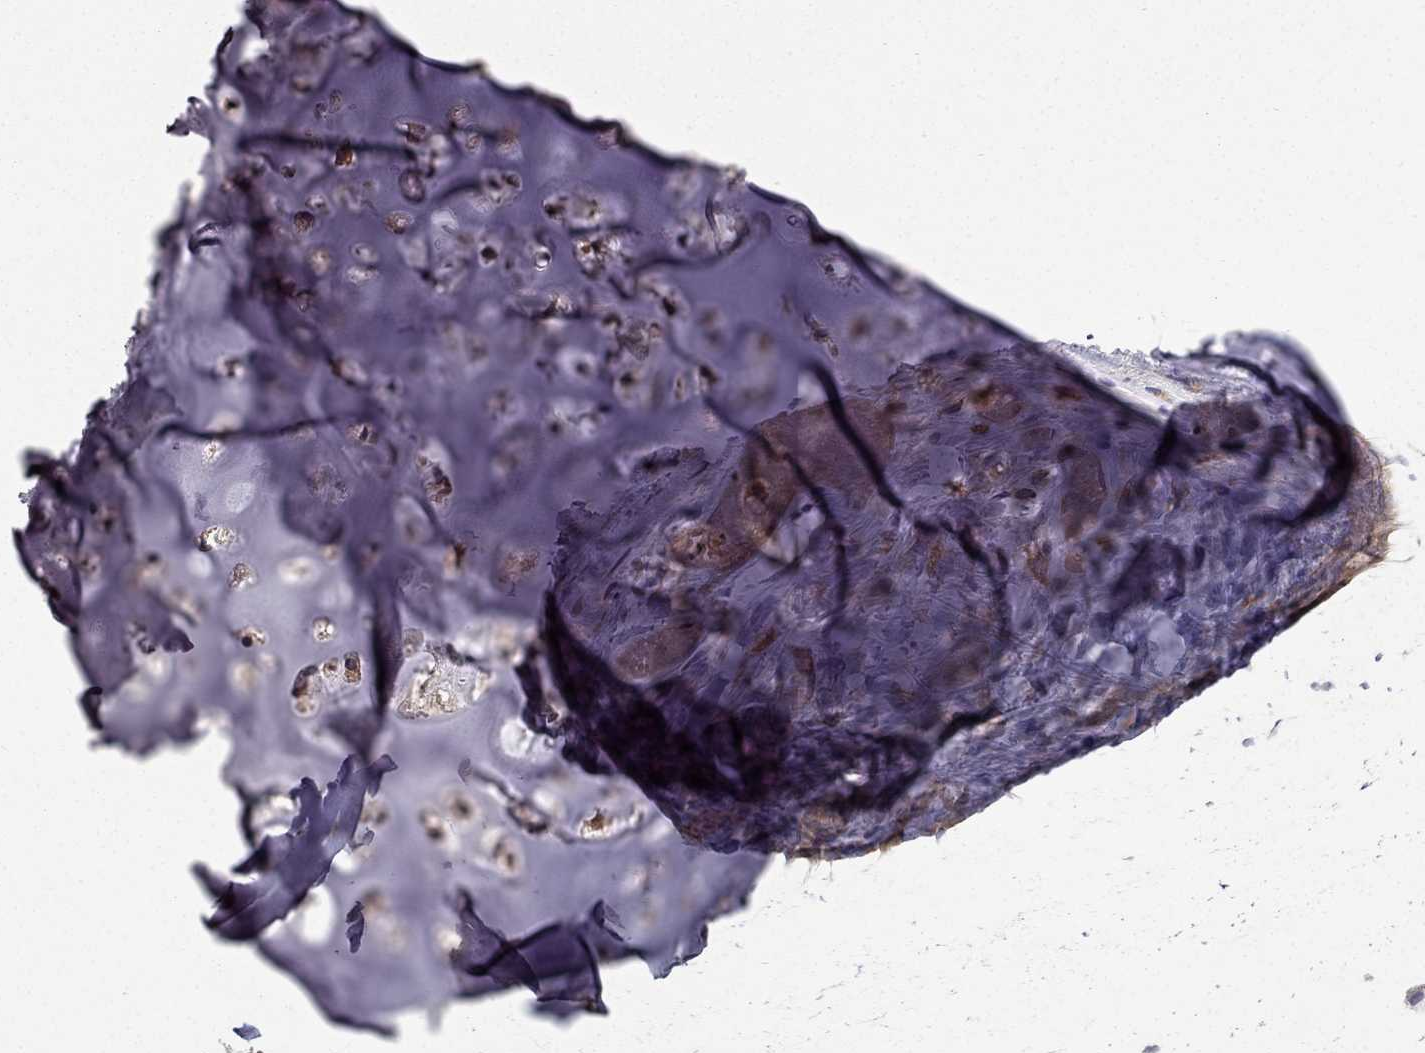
{"staining": {"intensity": "moderate", "quantity": "<25%", "location": "cytoplasmic/membranous"}, "tissue": "soft tissue", "cell_type": "Chondrocytes", "image_type": "normal", "snomed": [{"axis": "morphology", "description": "Normal tissue, NOS"}, {"axis": "topography", "description": "Cartilage tissue"}], "caption": "Protein expression analysis of benign human soft tissue reveals moderate cytoplasmic/membranous expression in approximately <25% of chondrocytes.", "gene": "ARHGEF28", "patient": {"sex": "male", "age": 62}}